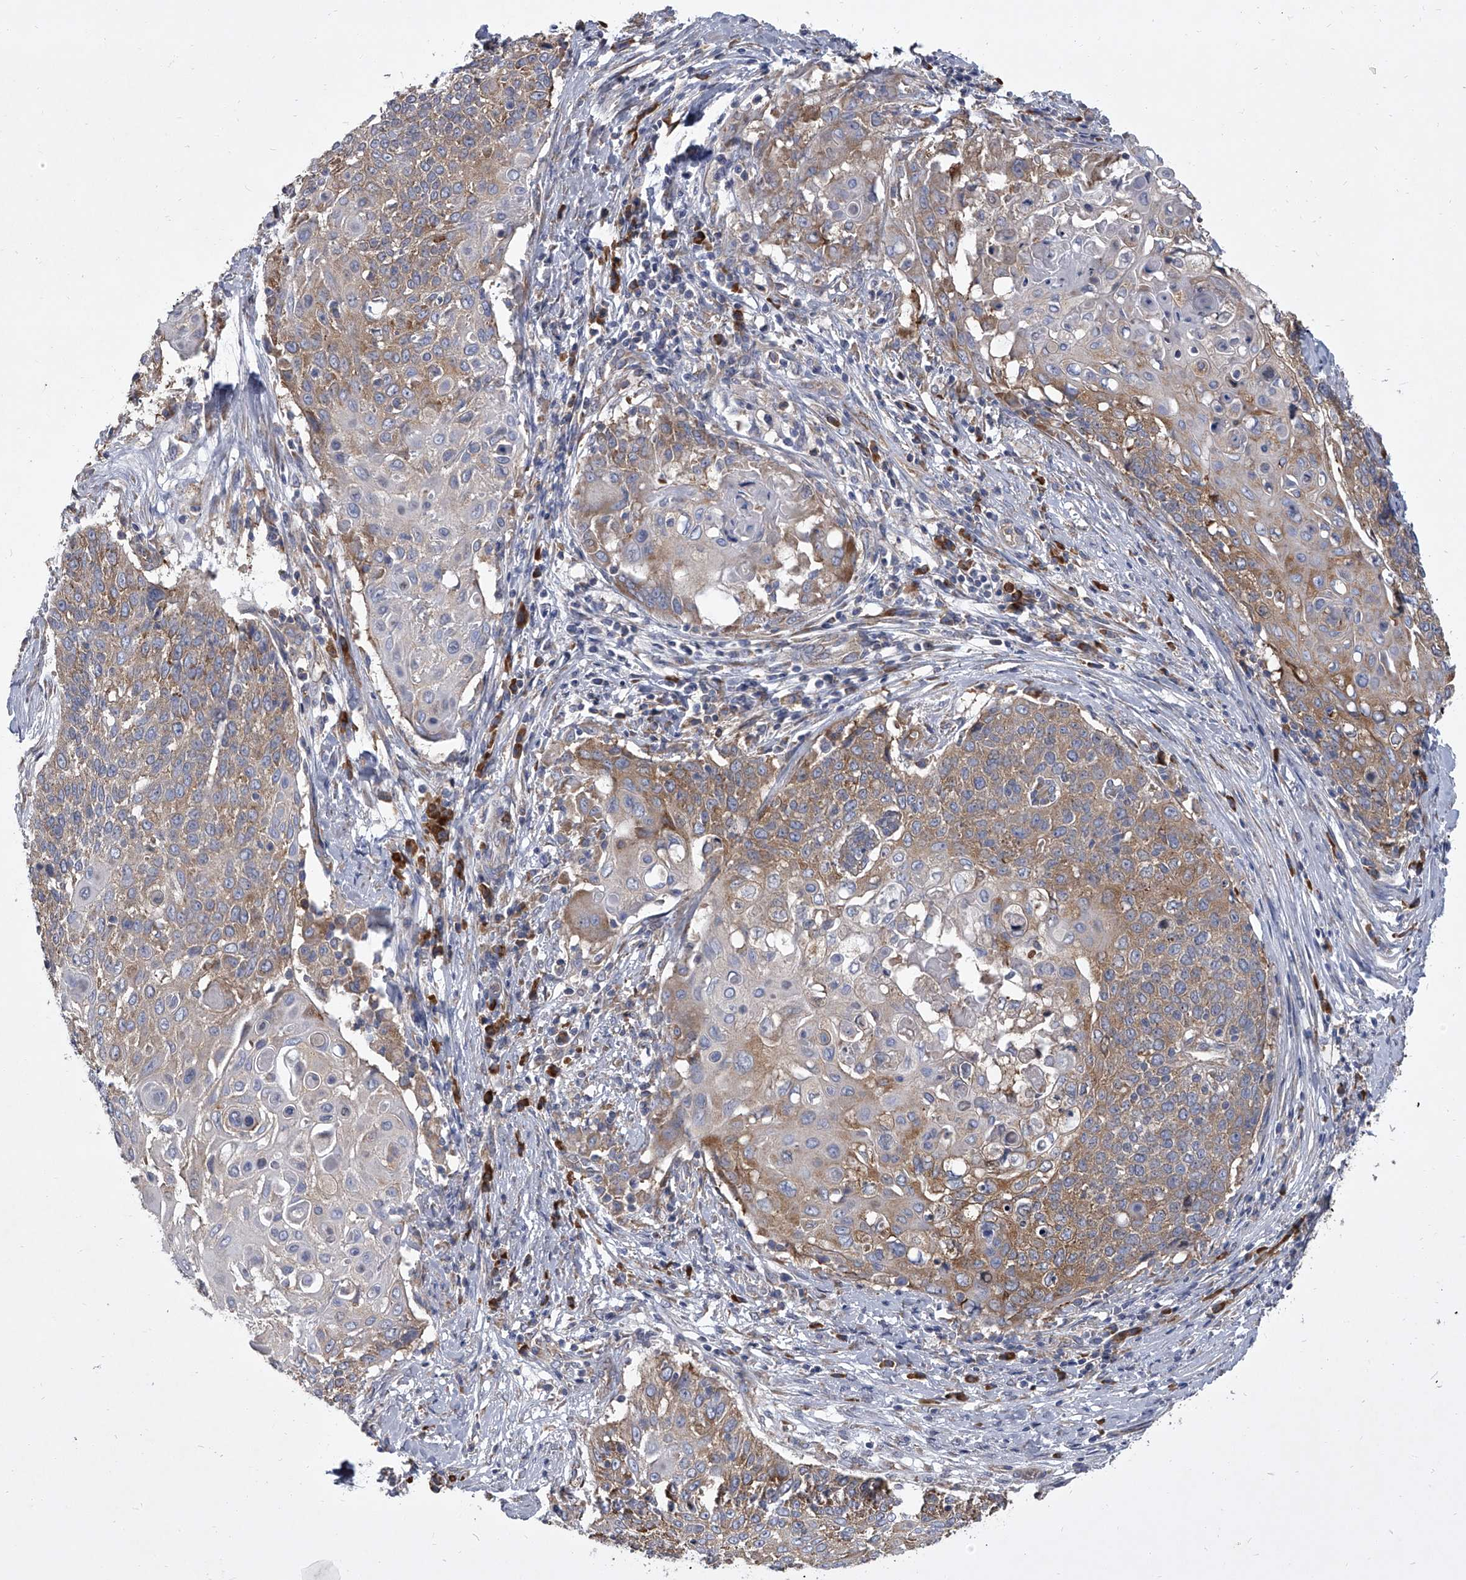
{"staining": {"intensity": "moderate", "quantity": "25%-75%", "location": "cytoplasmic/membranous"}, "tissue": "cervical cancer", "cell_type": "Tumor cells", "image_type": "cancer", "snomed": [{"axis": "morphology", "description": "Squamous cell carcinoma, NOS"}, {"axis": "topography", "description": "Cervix"}], "caption": "There is medium levels of moderate cytoplasmic/membranous positivity in tumor cells of cervical cancer (squamous cell carcinoma), as demonstrated by immunohistochemical staining (brown color).", "gene": "EIF2S2", "patient": {"sex": "female", "age": 39}}